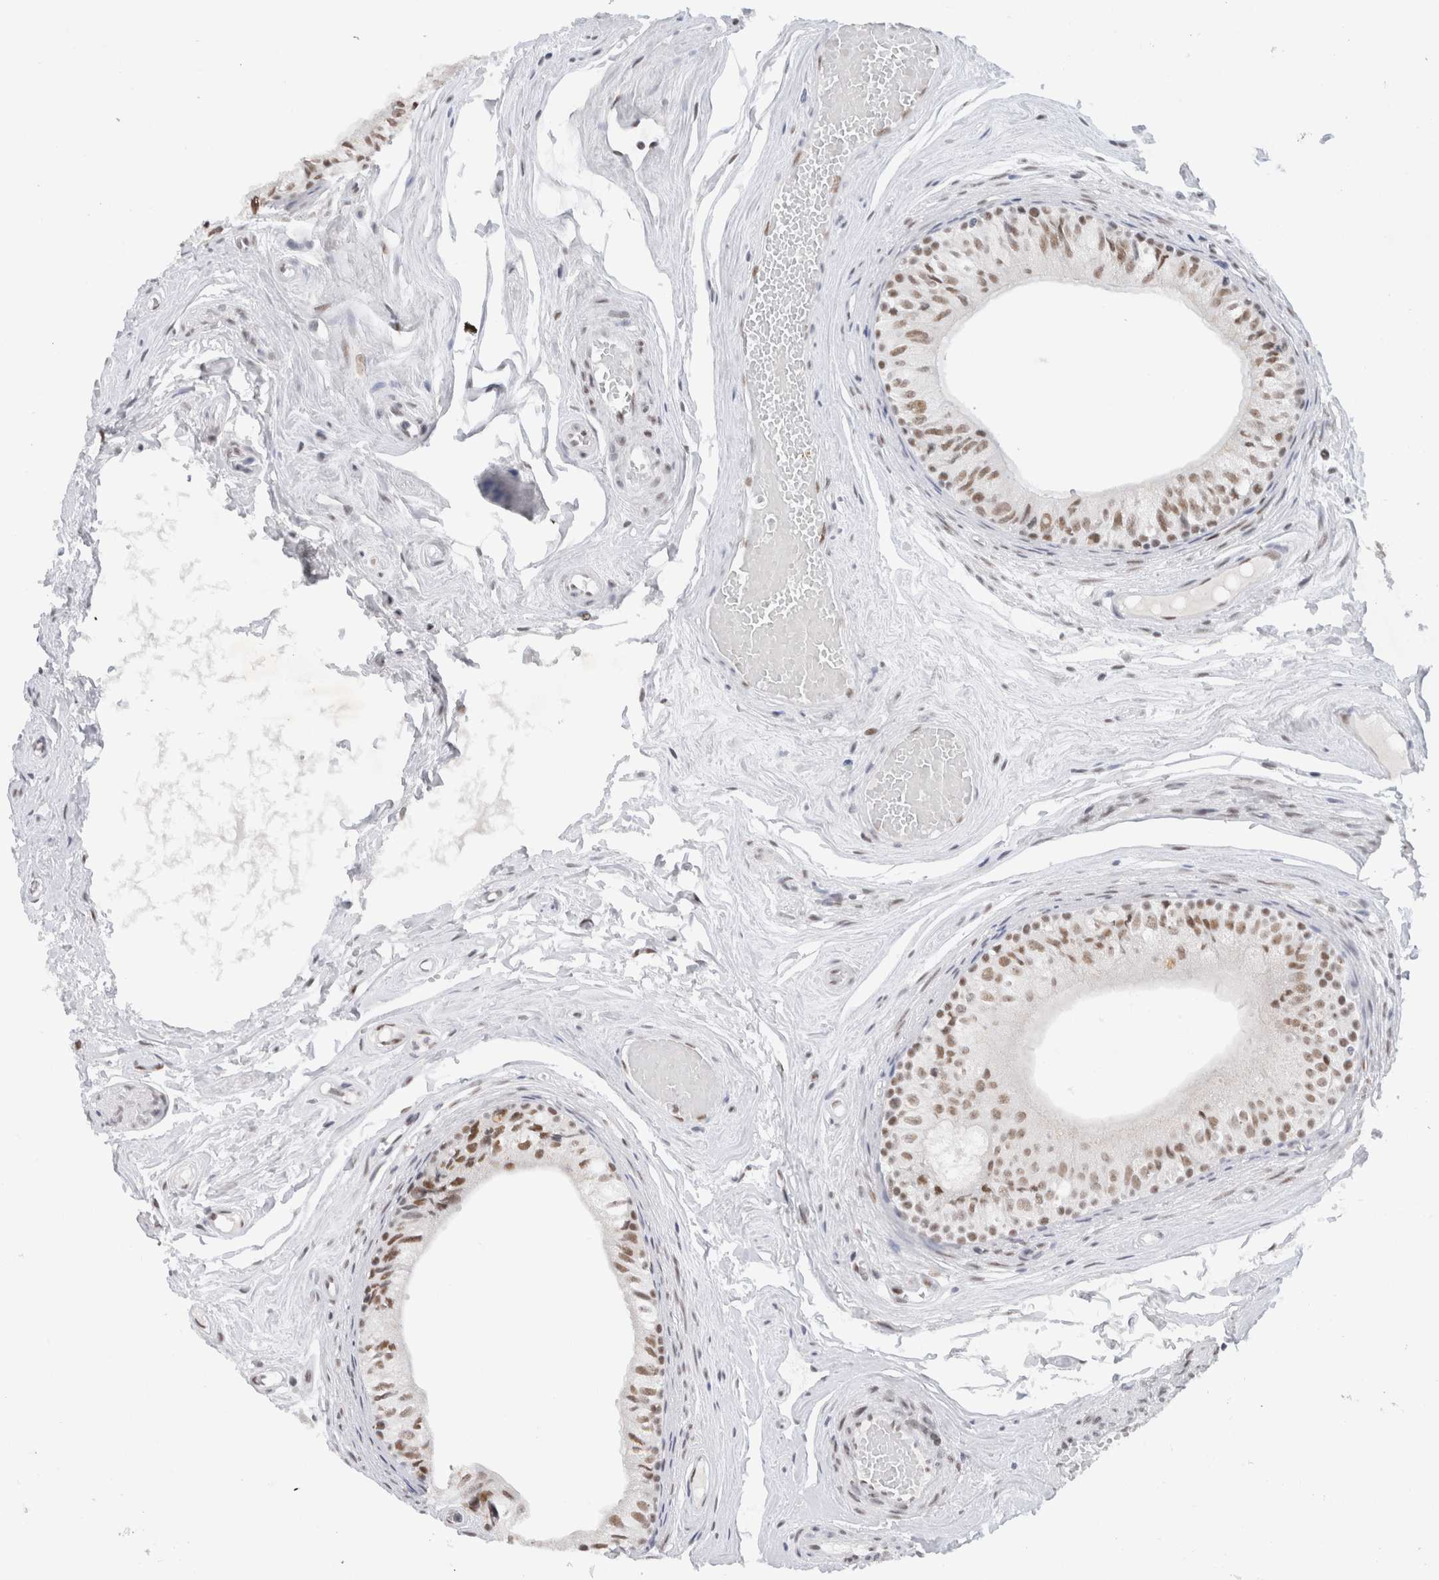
{"staining": {"intensity": "moderate", "quantity": ">75%", "location": "nuclear"}, "tissue": "epididymis", "cell_type": "Glandular cells", "image_type": "normal", "snomed": [{"axis": "morphology", "description": "Normal tissue, NOS"}, {"axis": "topography", "description": "Epididymis"}], "caption": "Immunohistochemistry (IHC) of normal epididymis displays medium levels of moderate nuclear expression in about >75% of glandular cells.", "gene": "COPS7A", "patient": {"sex": "male", "age": 79}}